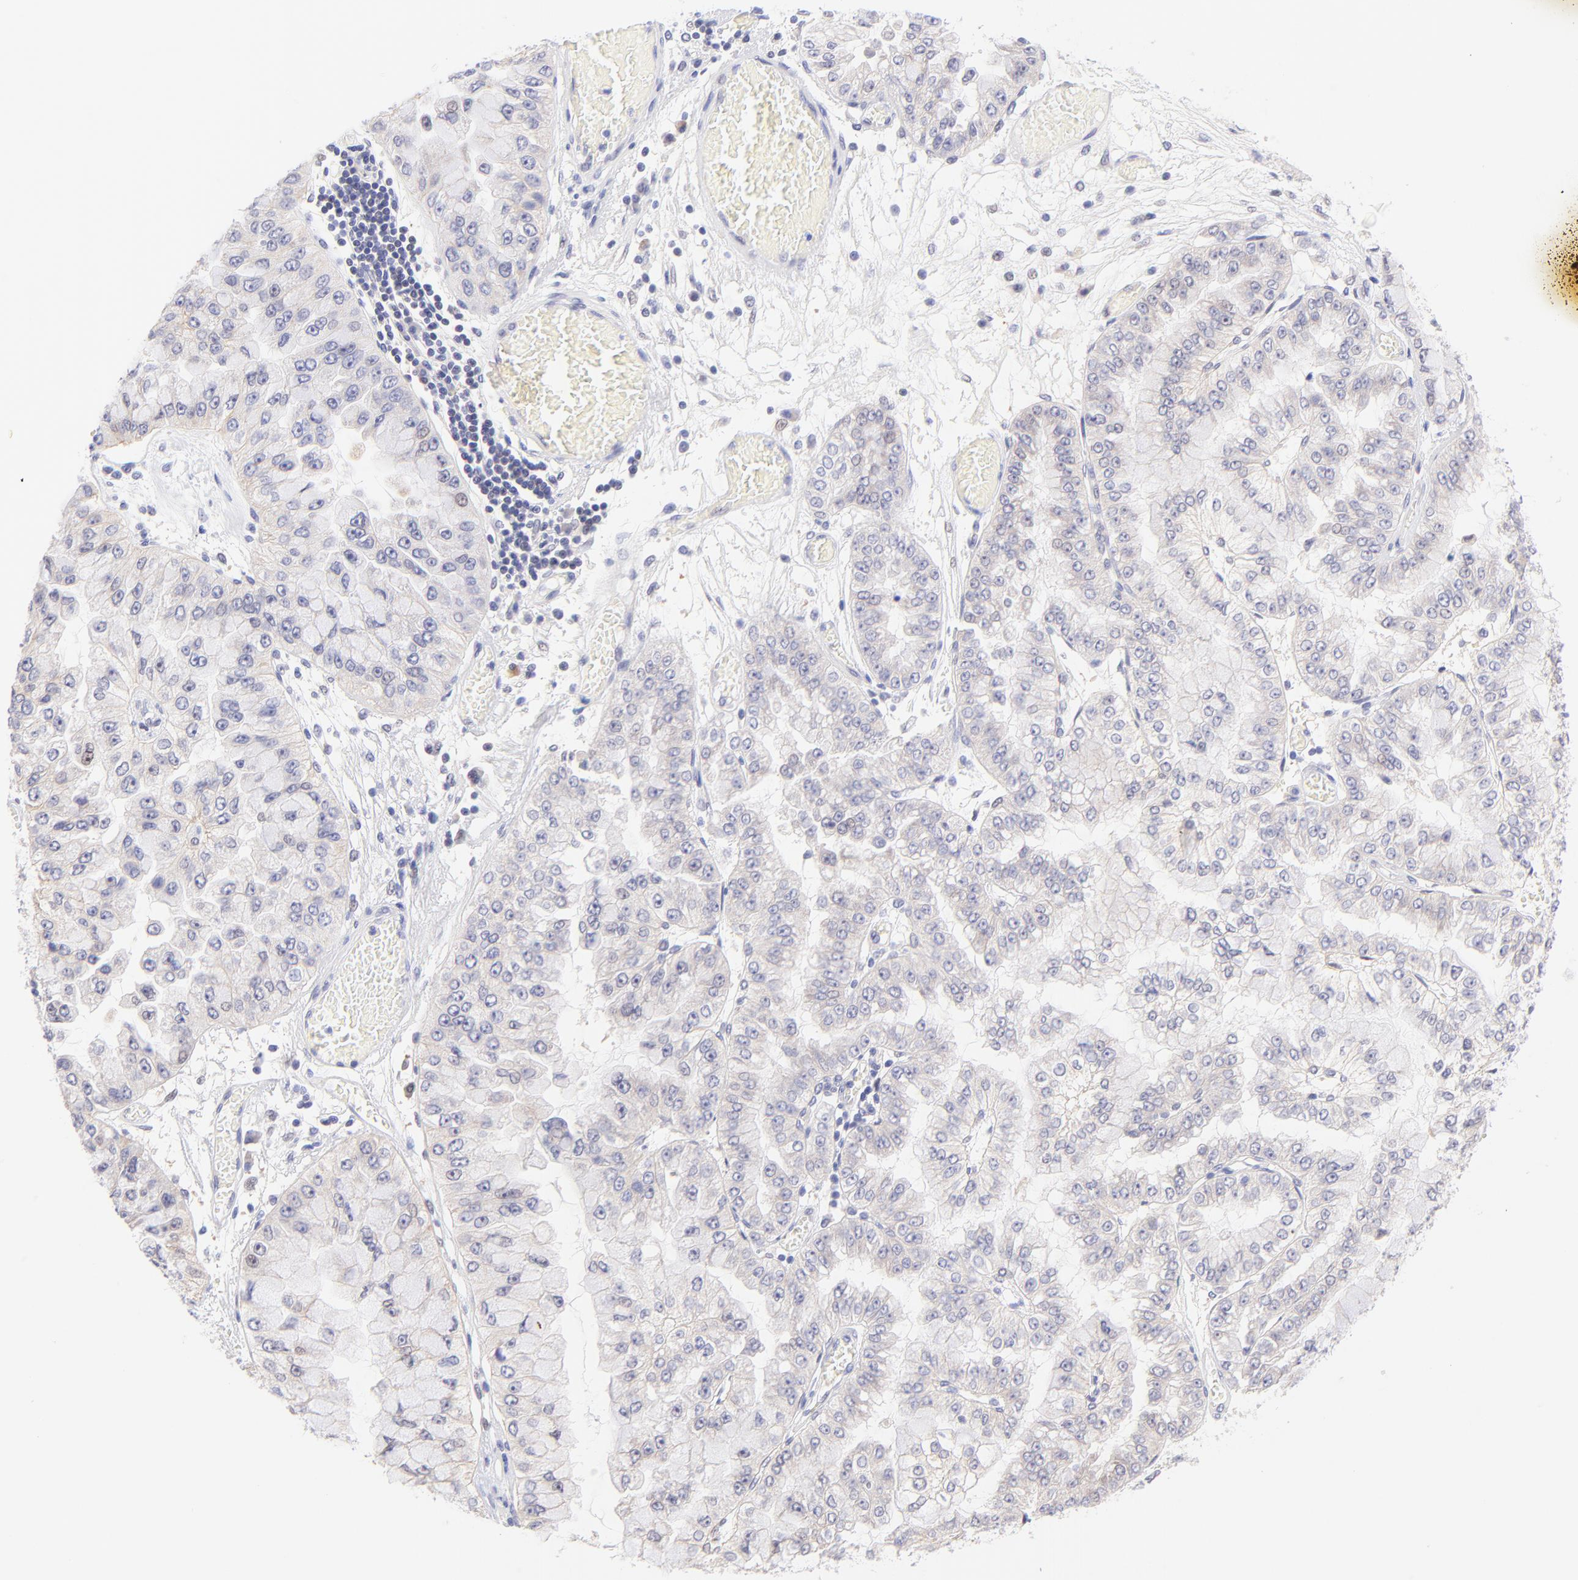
{"staining": {"intensity": "negative", "quantity": "none", "location": "none"}, "tissue": "liver cancer", "cell_type": "Tumor cells", "image_type": "cancer", "snomed": [{"axis": "morphology", "description": "Cholangiocarcinoma"}, {"axis": "topography", "description": "Liver"}], "caption": "Histopathology image shows no significant protein expression in tumor cells of cholangiocarcinoma (liver). (DAB (3,3'-diaminobenzidine) immunohistochemistry with hematoxylin counter stain).", "gene": "PBDC1", "patient": {"sex": "female", "age": 79}}